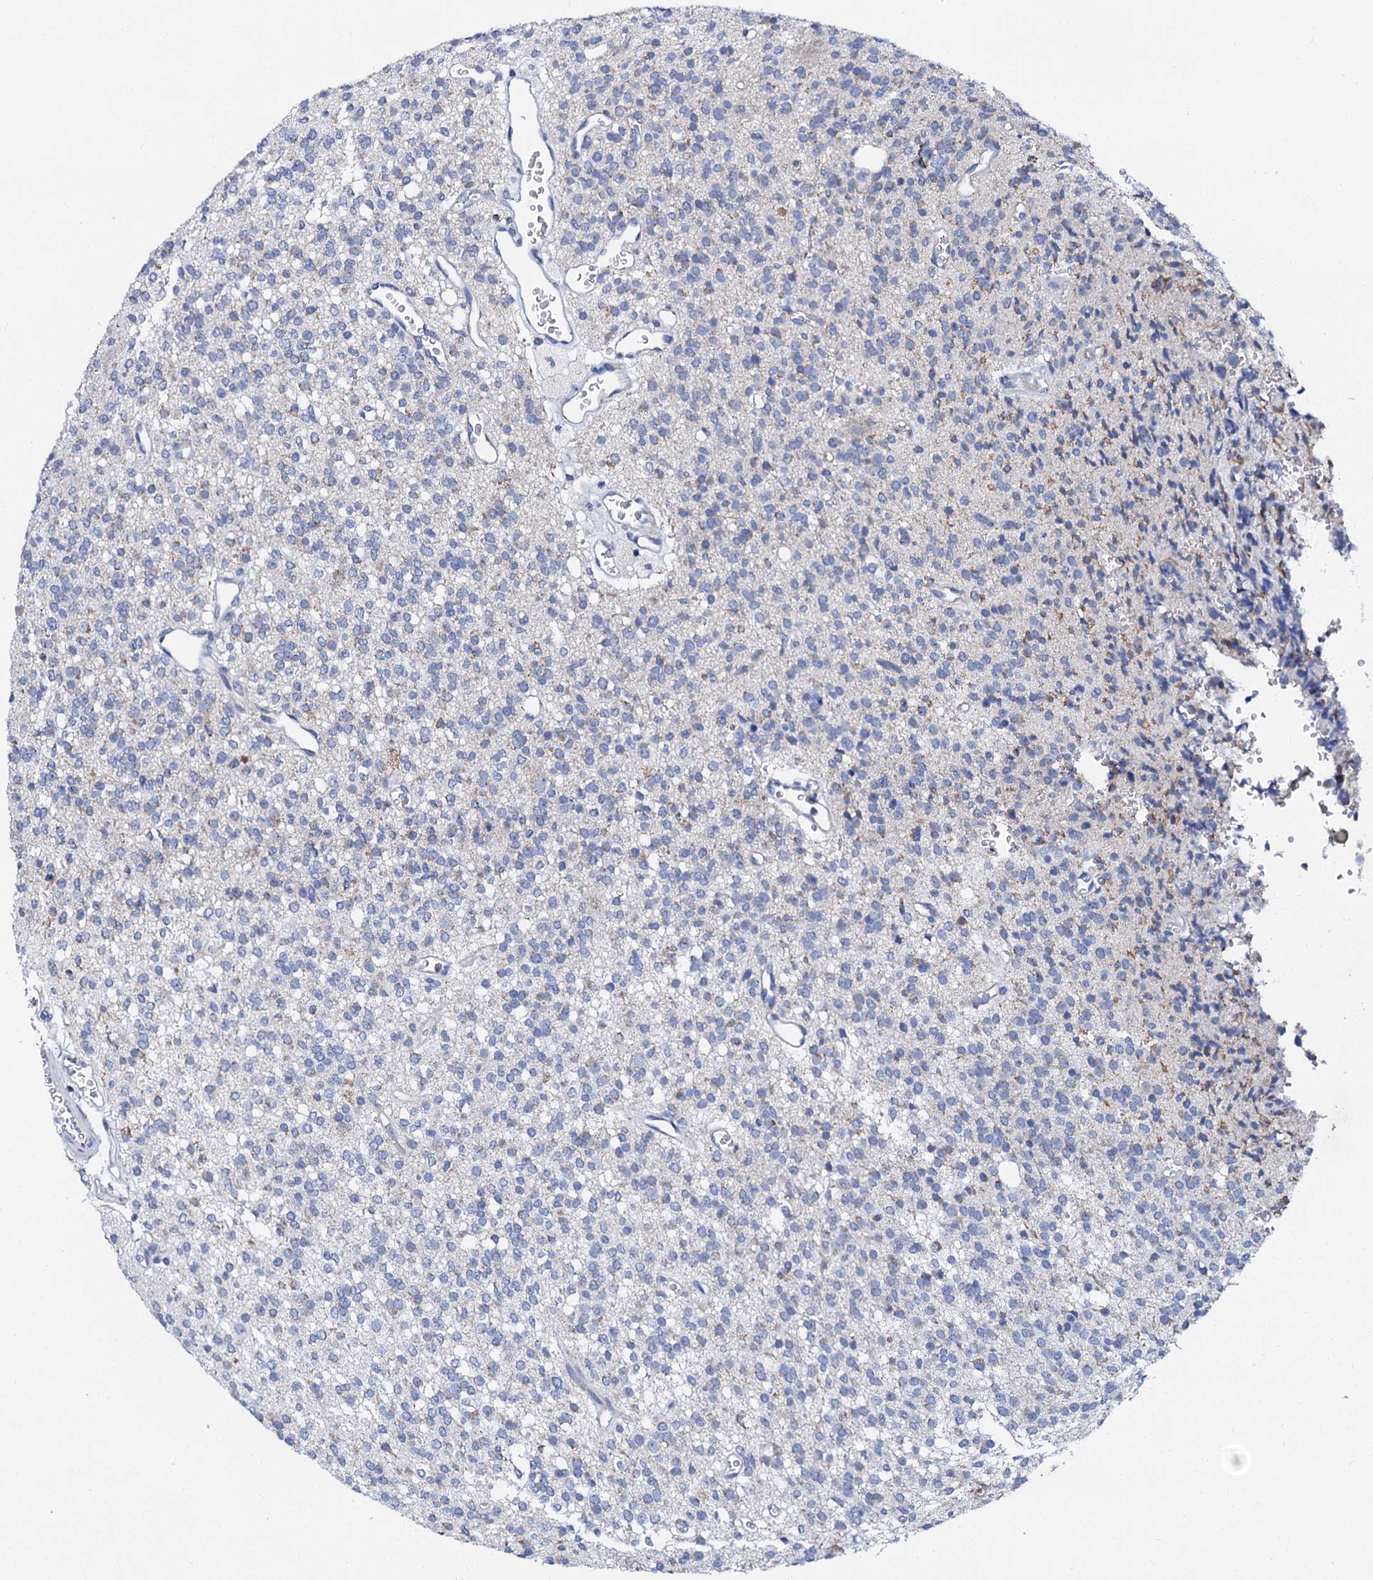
{"staining": {"intensity": "negative", "quantity": "none", "location": "none"}, "tissue": "glioma", "cell_type": "Tumor cells", "image_type": "cancer", "snomed": [{"axis": "morphology", "description": "Glioma, malignant, High grade"}, {"axis": "topography", "description": "Brain"}], "caption": "Tumor cells show no significant staining in glioma.", "gene": "SLC37A4", "patient": {"sex": "male", "age": 34}}